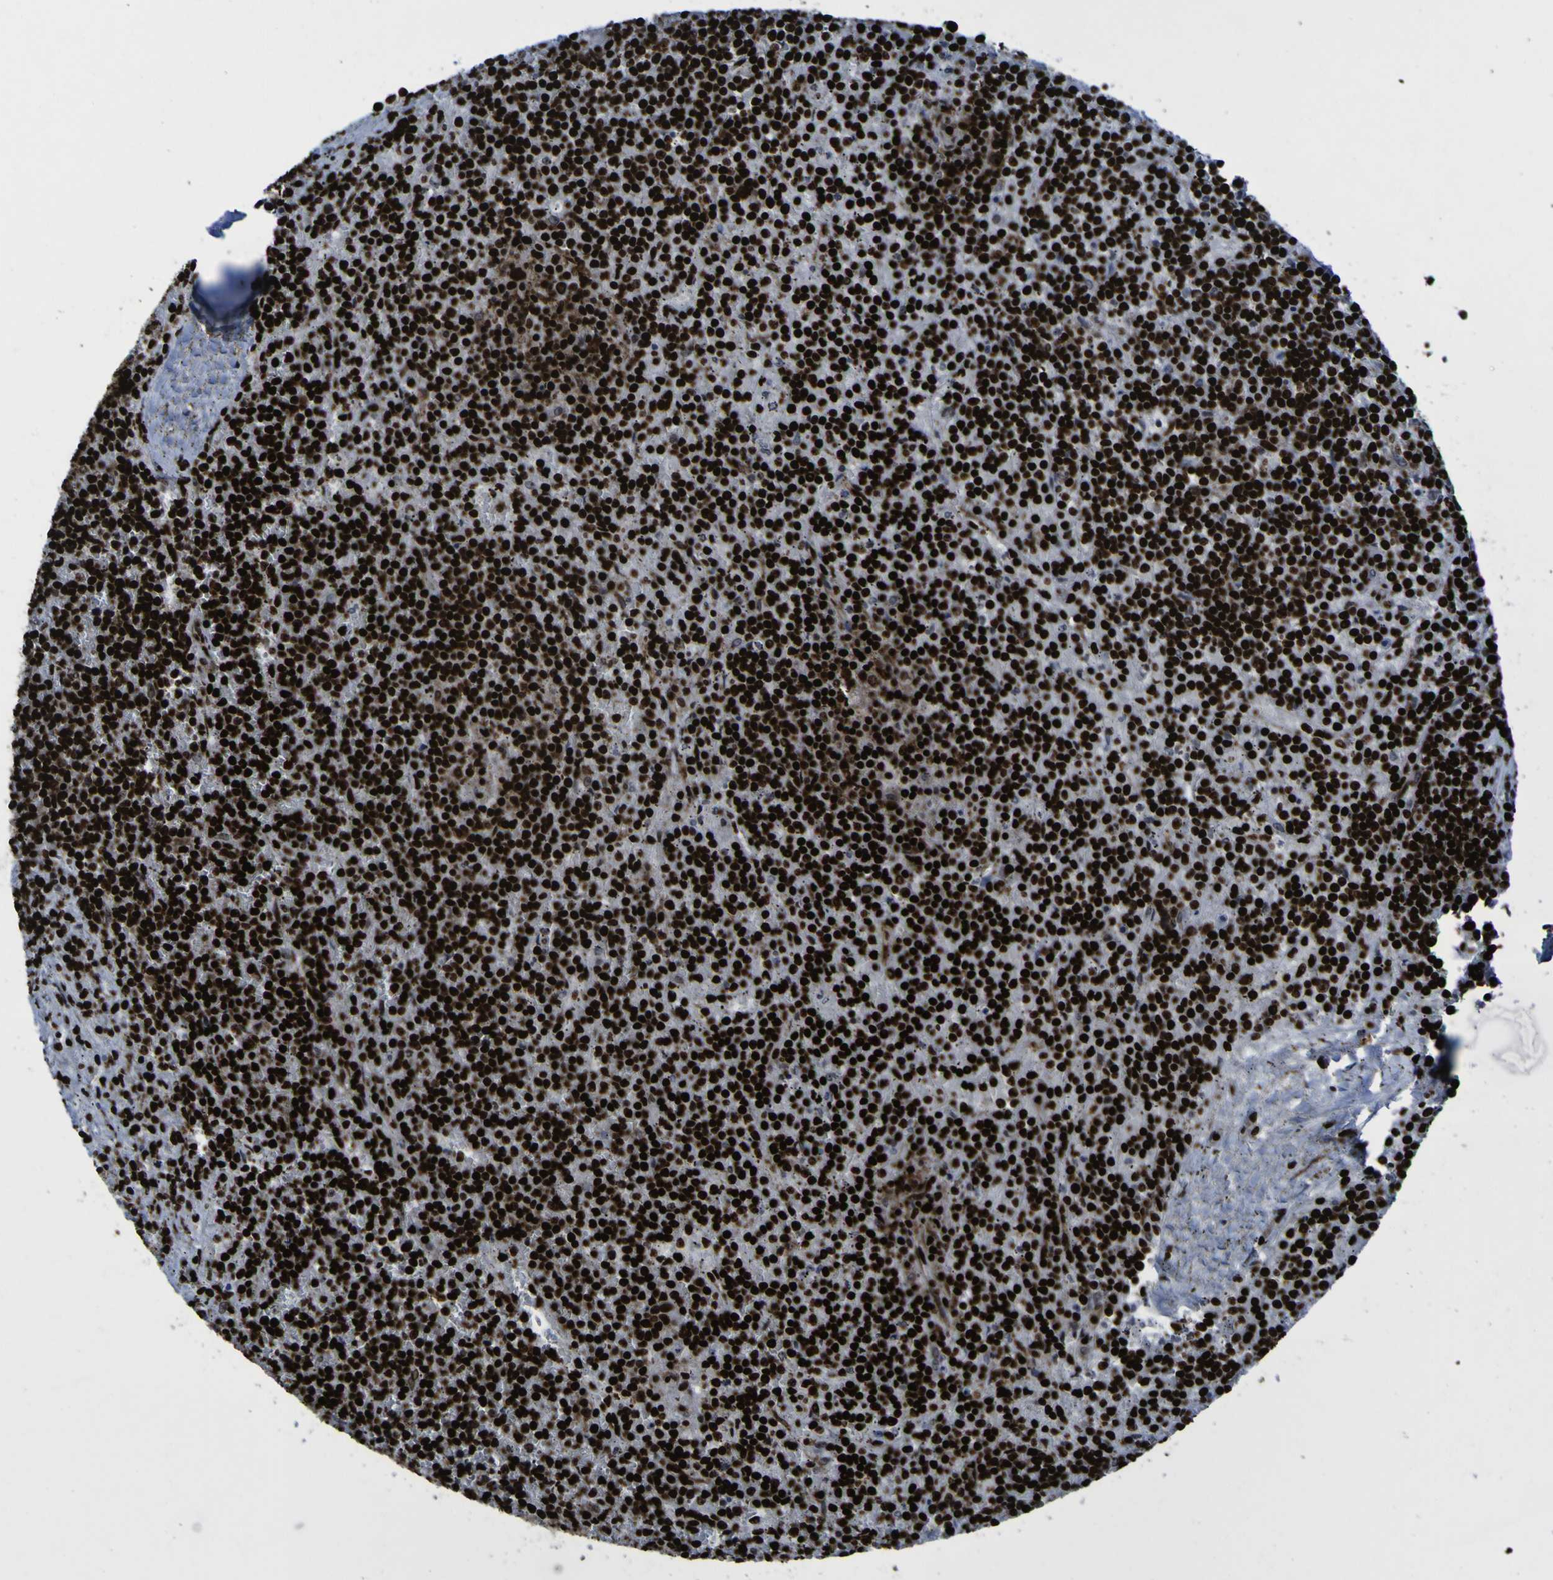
{"staining": {"intensity": "strong", "quantity": ">75%", "location": "nuclear"}, "tissue": "lymphoma", "cell_type": "Tumor cells", "image_type": "cancer", "snomed": [{"axis": "morphology", "description": "Malignant lymphoma, non-Hodgkin's type, Low grade"}, {"axis": "topography", "description": "Spleen"}], "caption": "This micrograph displays low-grade malignant lymphoma, non-Hodgkin's type stained with immunohistochemistry (IHC) to label a protein in brown. The nuclear of tumor cells show strong positivity for the protein. Nuclei are counter-stained blue.", "gene": "NPM1", "patient": {"sex": "female", "age": 19}}